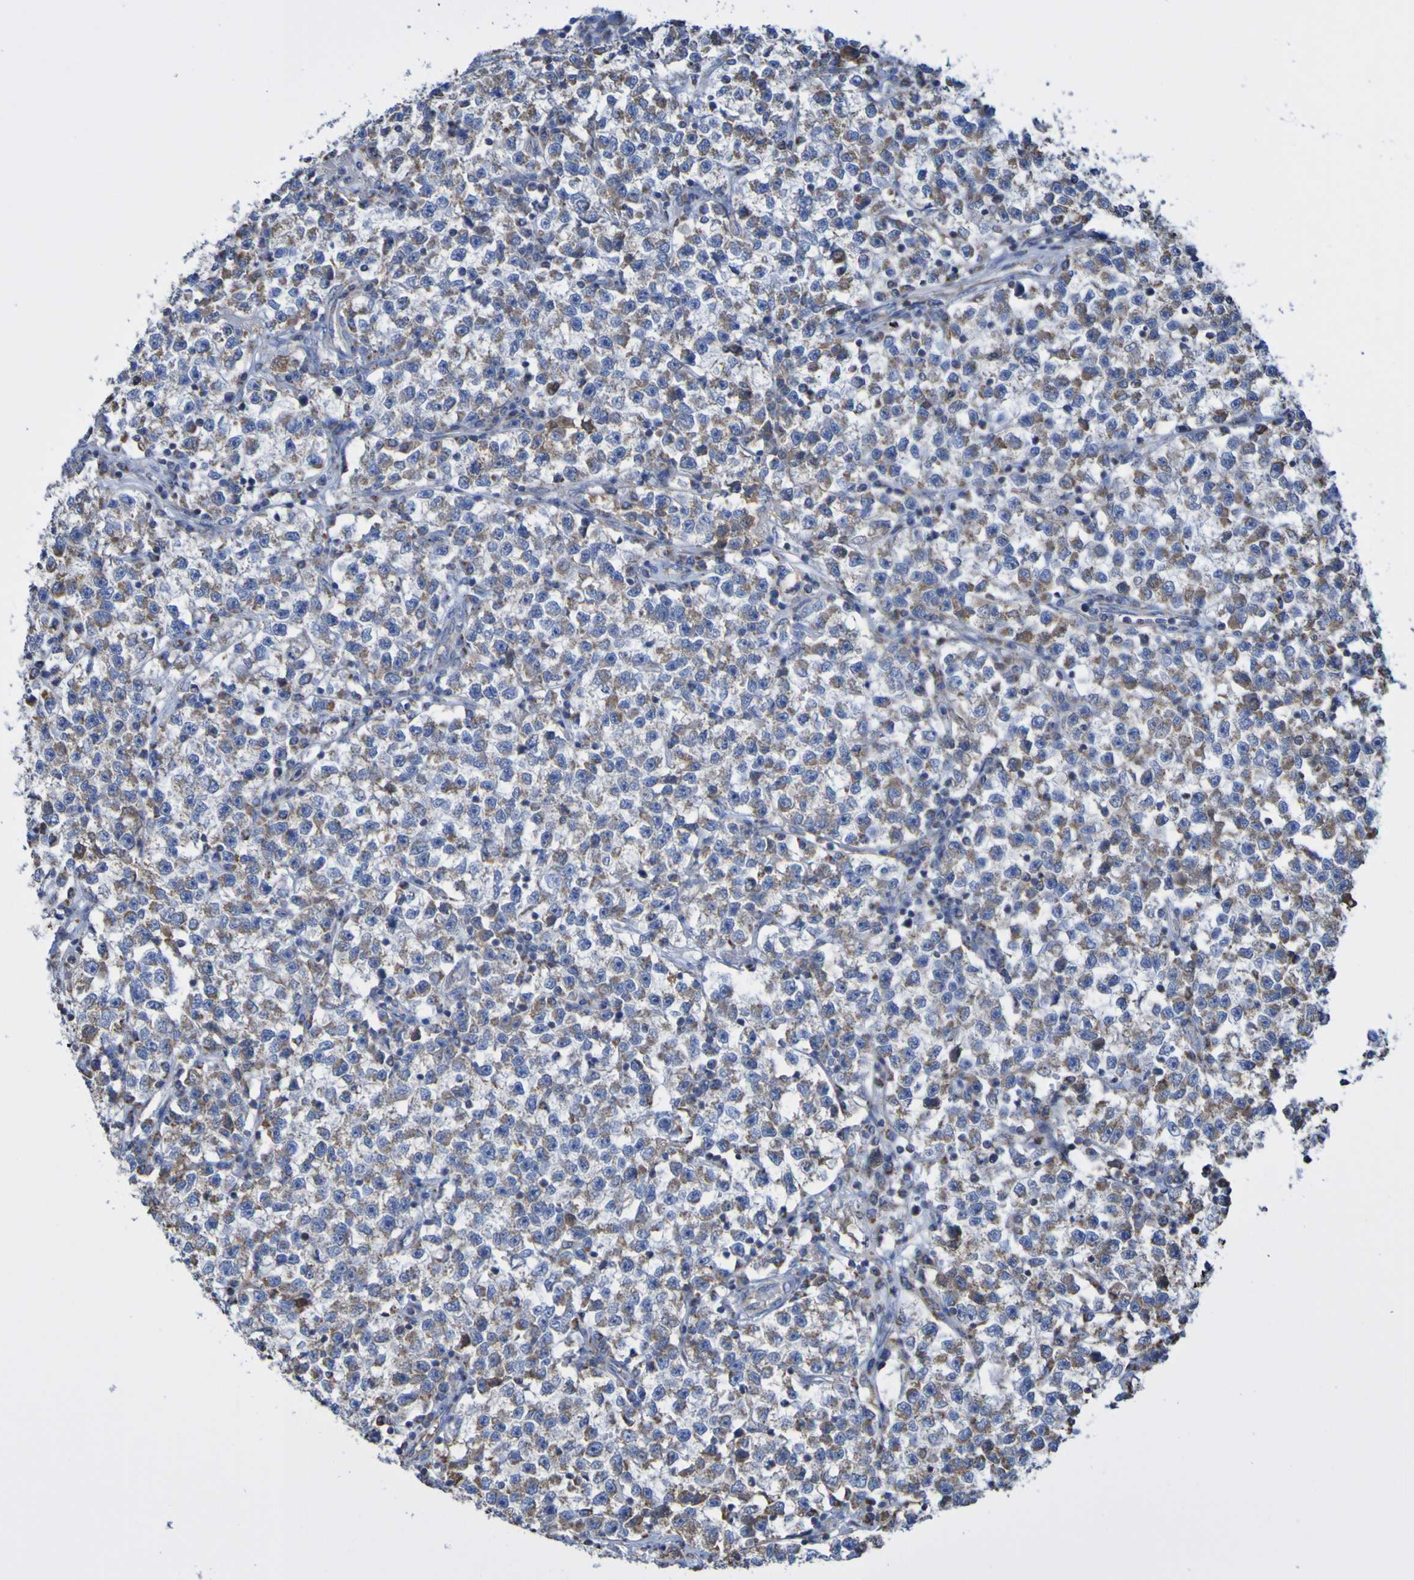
{"staining": {"intensity": "weak", "quantity": ">75%", "location": "cytoplasmic/membranous"}, "tissue": "testis cancer", "cell_type": "Tumor cells", "image_type": "cancer", "snomed": [{"axis": "morphology", "description": "Seminoma, NOS"}, {"axis": "topography", "description": "Testis"}], "caption": "IHC of human testis seminoma reveals low levels of weak cytoplasmic/membranous staining in approximately >75% of tumor cells.", "gene": "CNTN2", "patient": {"sex": "male", "age": 22}}